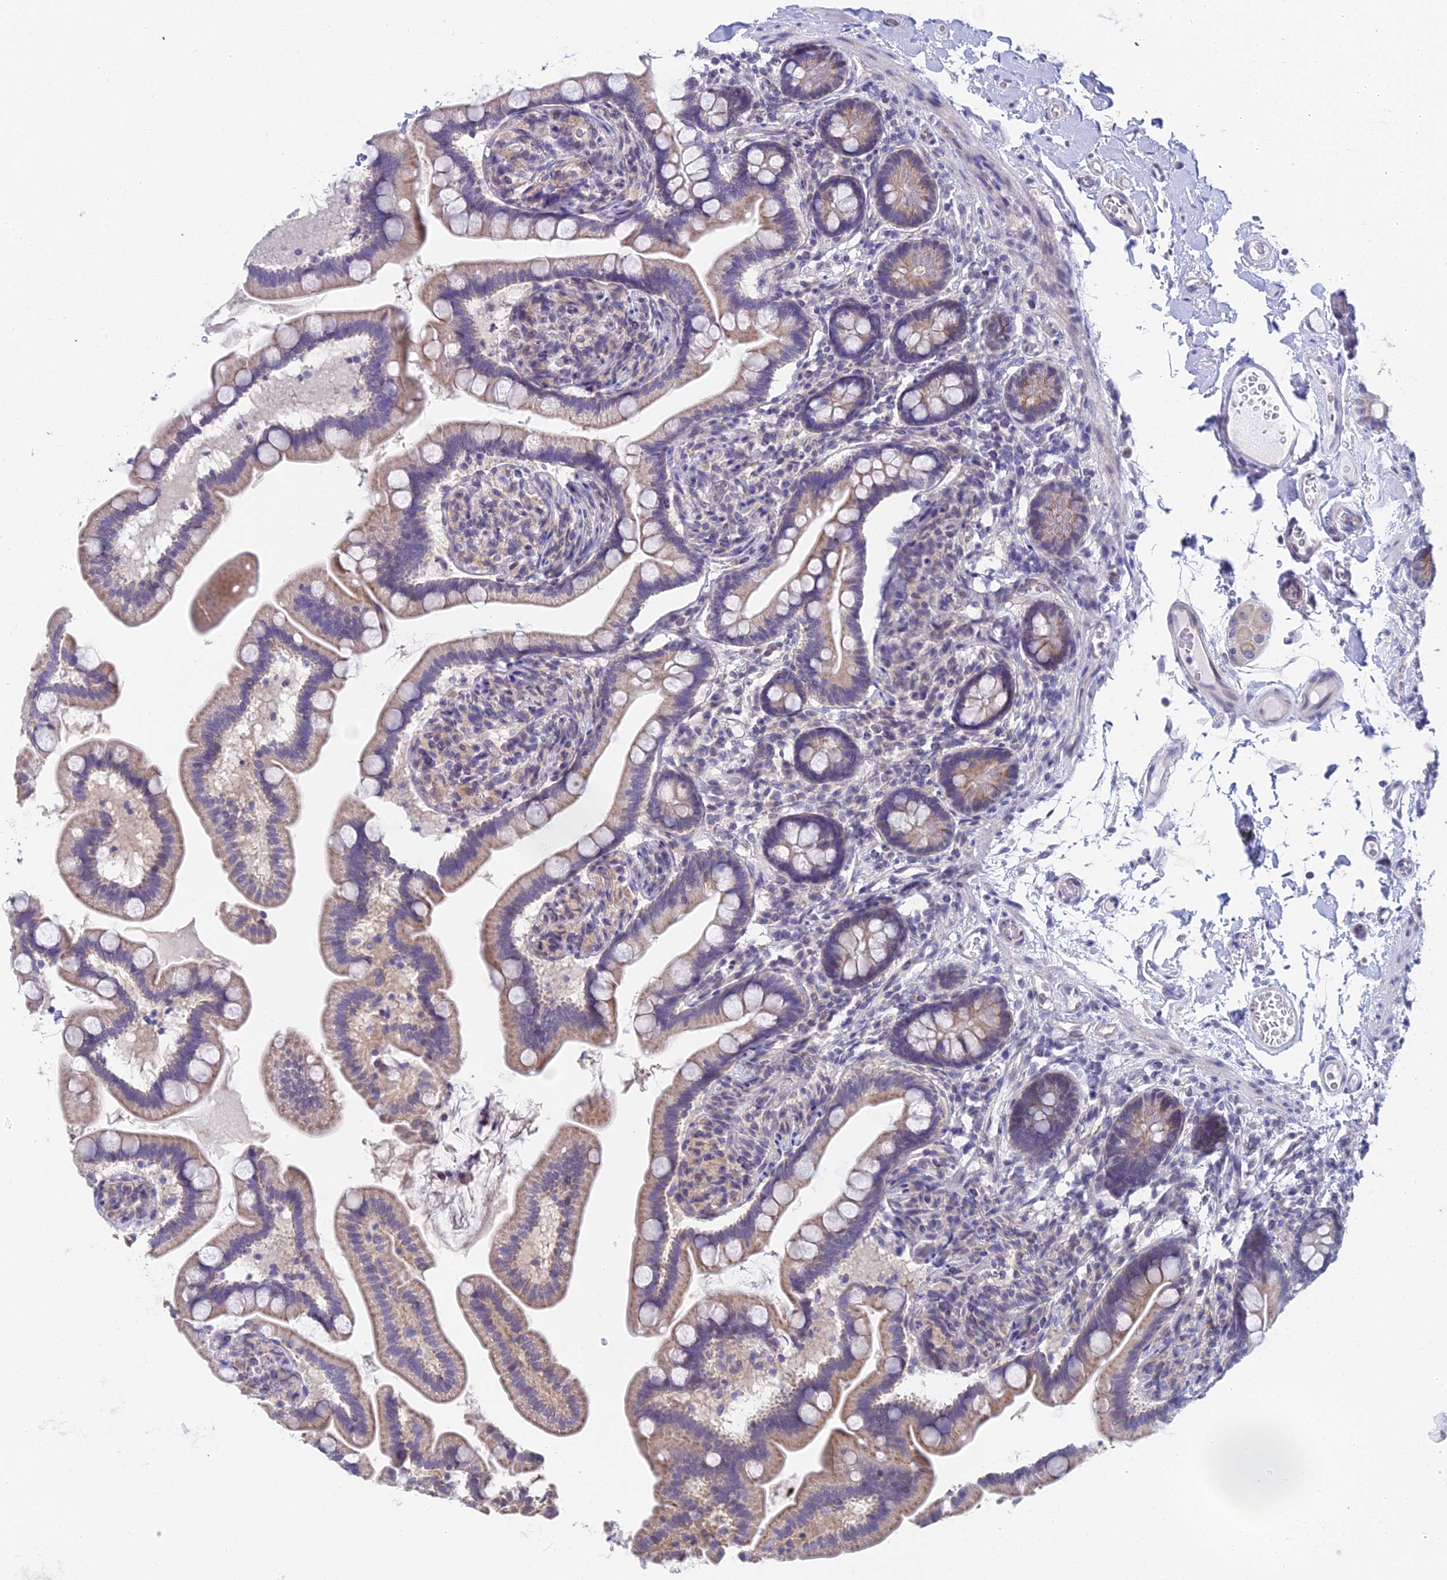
{"staining": {"intensity": "moderate", "quantity": ">75%", "location": "cytoplasmic/membranous"}, "tissue": "small intestine", "cell_type": "Glandular cells", "image_type": "normal", "snomed": [{"axis": "morphology", "description": "Normal tissue, NOS"}, {"axis": "topography", "description": "Small intestine"}], "caption": "Immunohistochemical staining of normal human small intestine exhibits moderate cytoplasmic/membranous protein expression in approximately >75% of glandular cells. (Brightfield microscopy of DAB IHC at high magnification).", "gene": "EEF2KMT", "patient": {"sex": "female", "age": 64}}